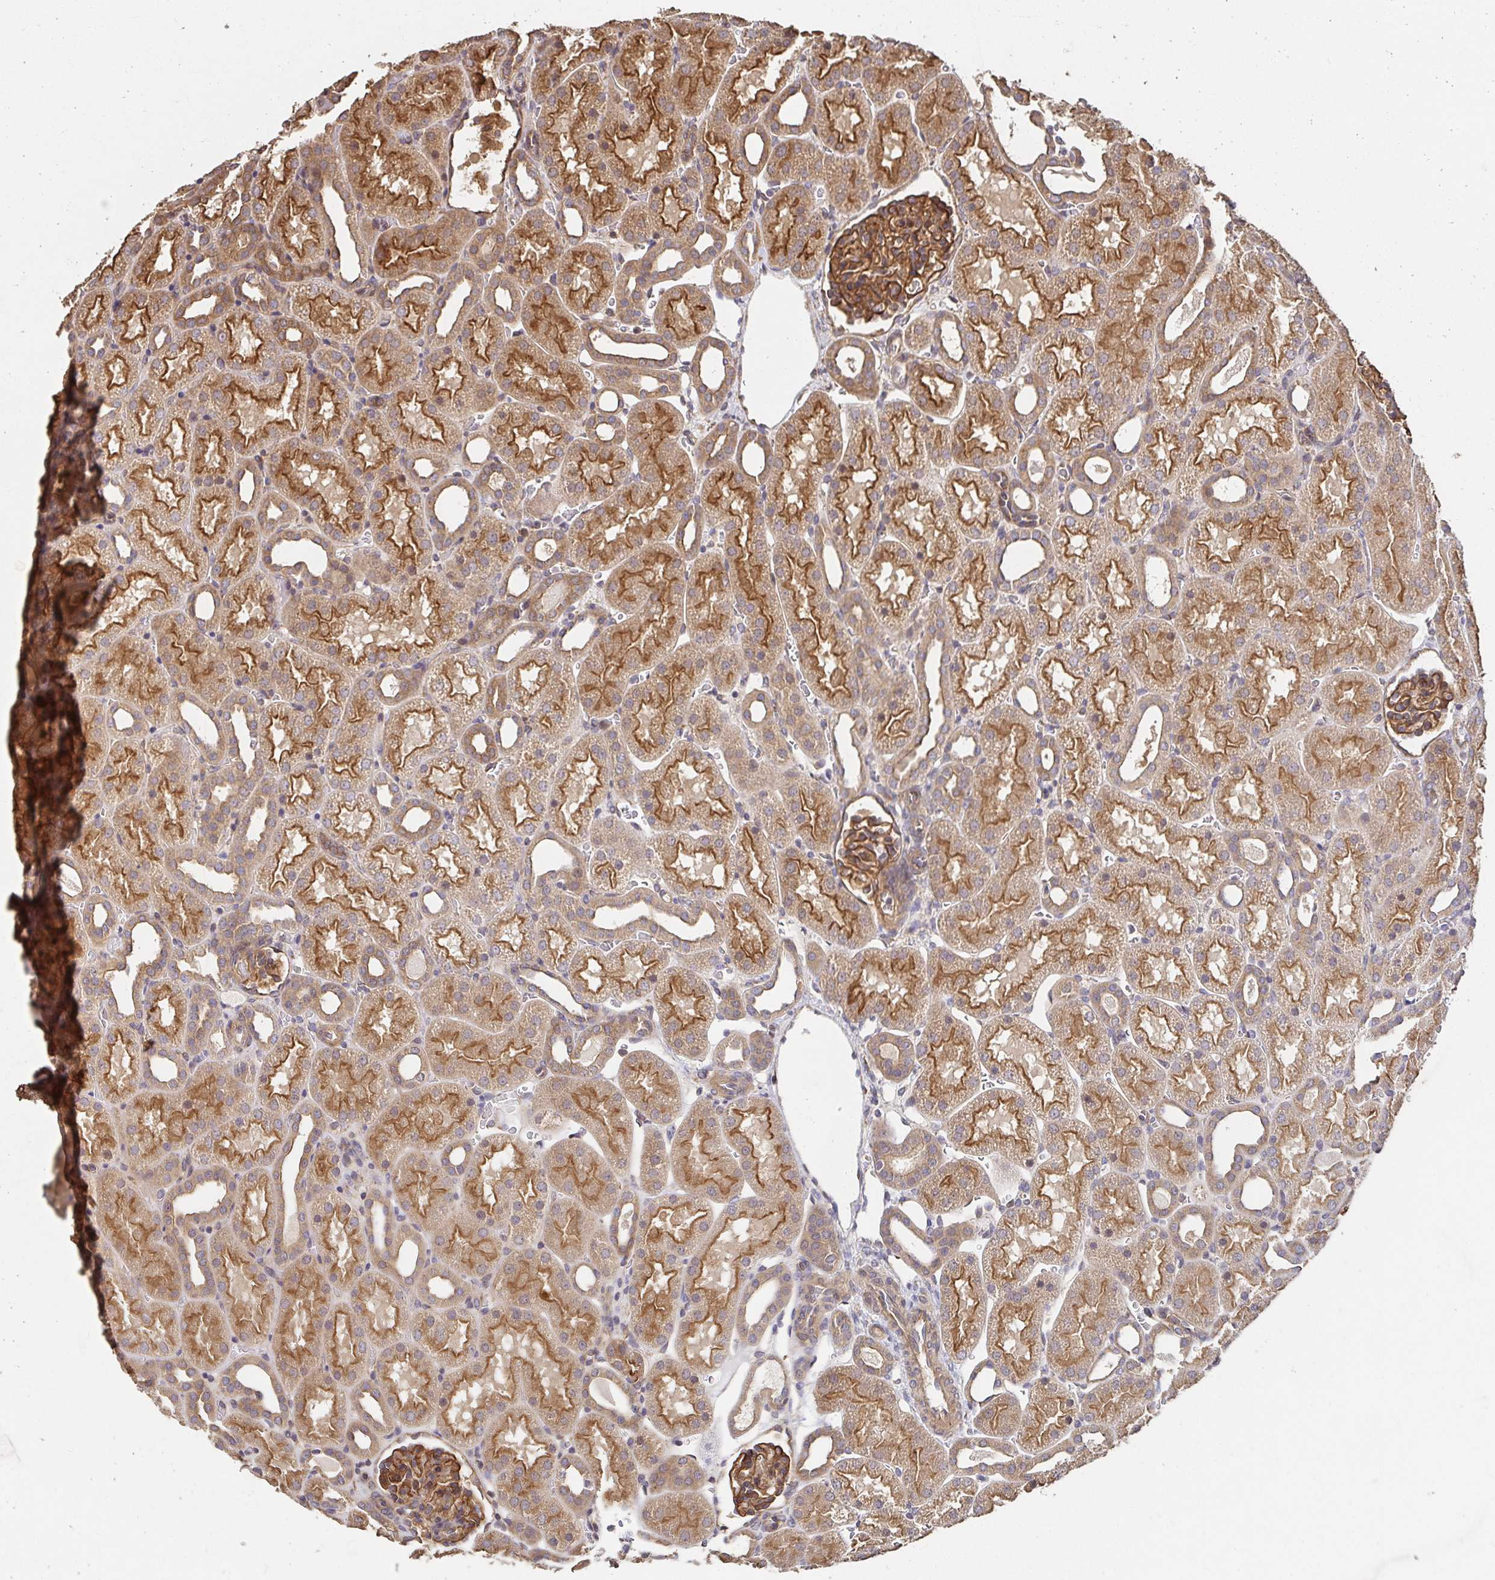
{"staining": {"intensity": "moderate", "quantity": ">75%", "location": "cytoplasmic/membranous"}, "tissue": "kidney", "cell_type": "Cells in glomeruli", "image_type": "normal", "snomed": [{"axis": "morphology", "description": "Normal tissue, NOS"}, {"axis": "topography", "description": "Kidney"}], "caption": "The micrograph reveals staining of benign kidney, revealing moderate cytoplasmic/membranous protein staining (brown color) within cells in glomeruli.", "gene": "APBB1", "patient": {"sex": "male", "age": 2}}